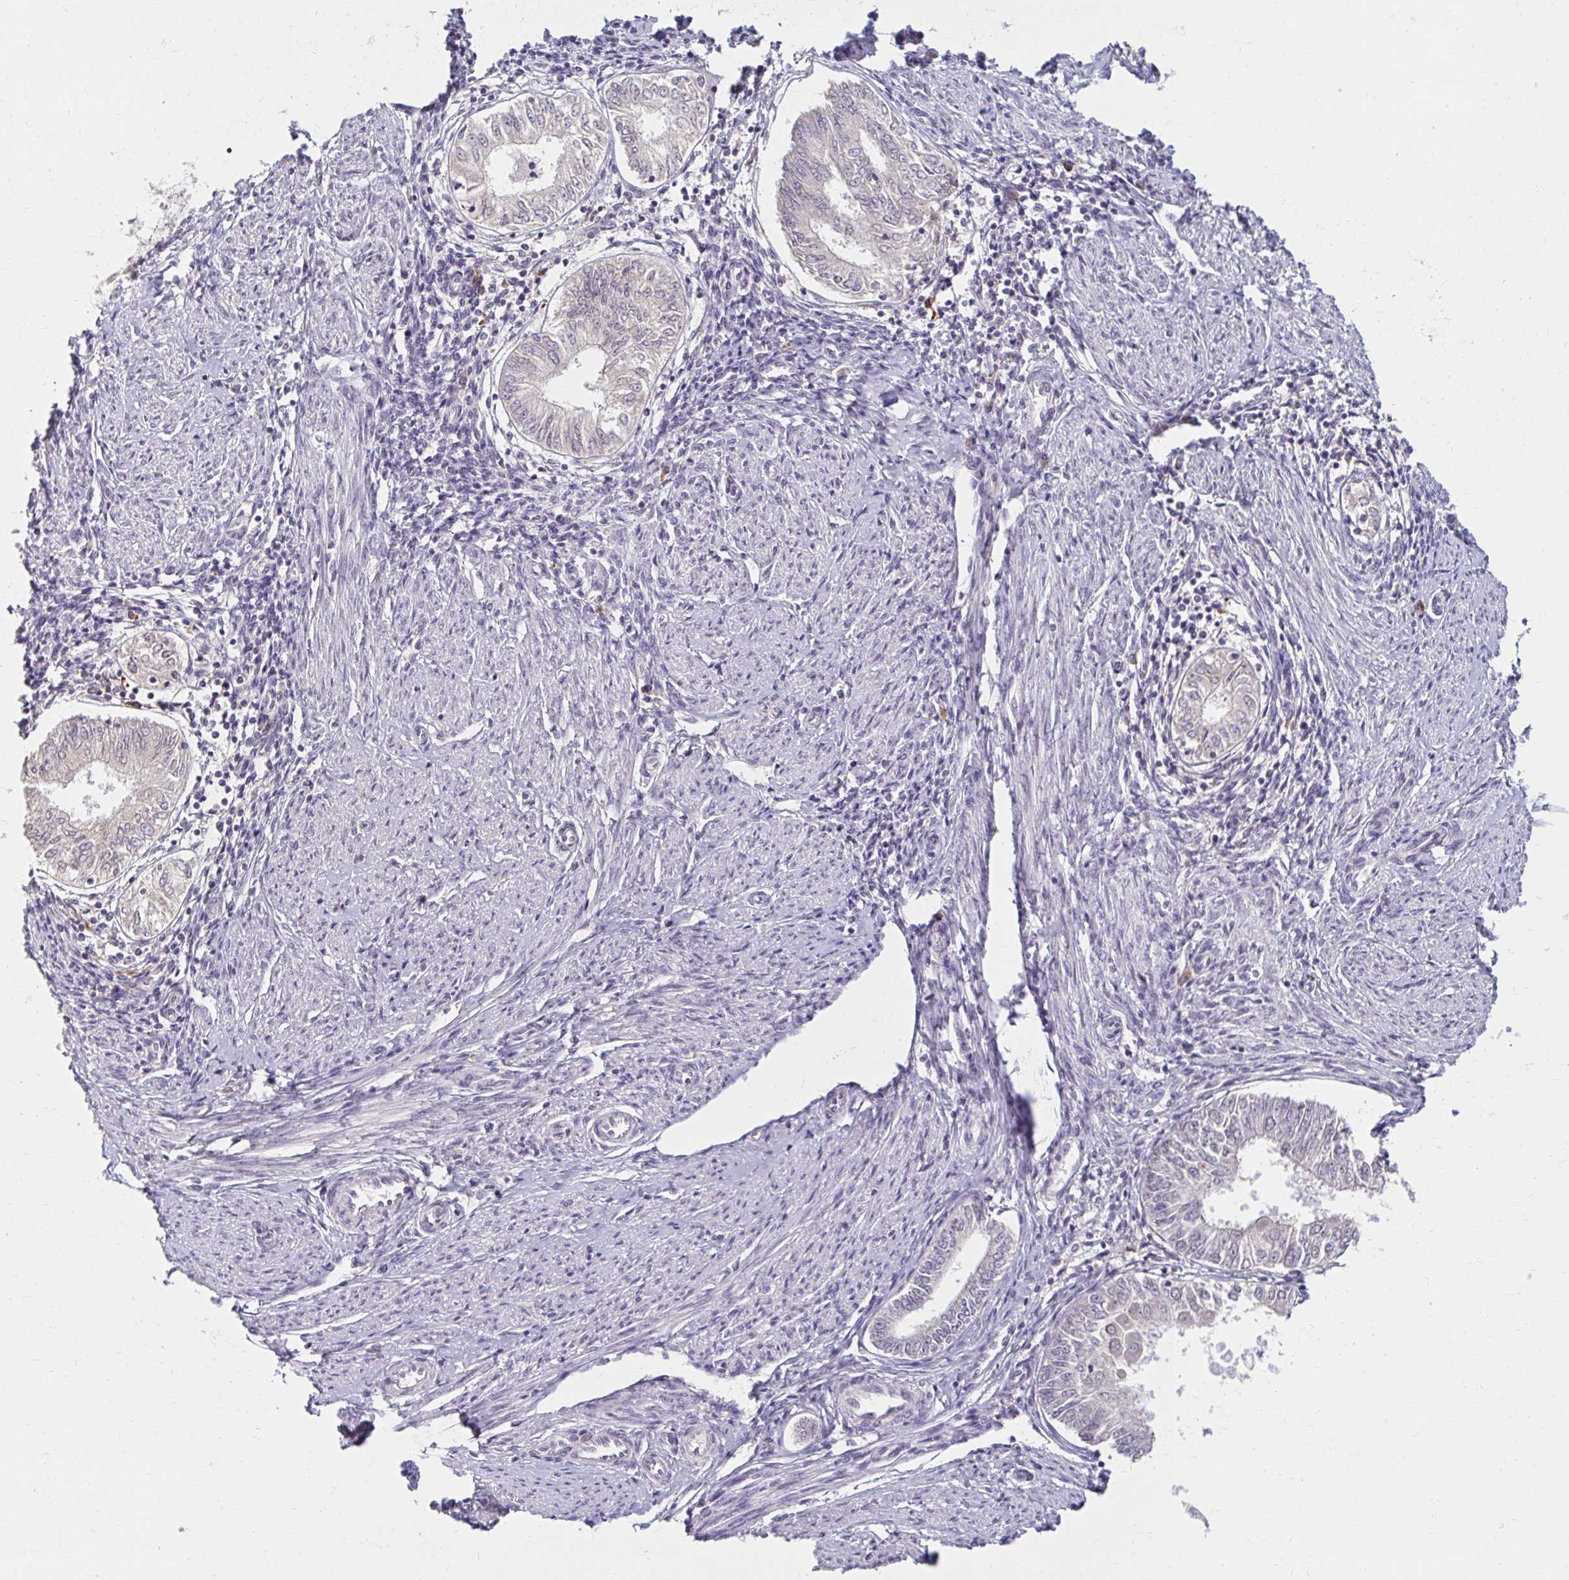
{"staining": {"intensity": "negative", "quantity": "none", "location": "none"}, "tissue": "endometrial cancer", "cell_type": "Tumor cells", "image_type": "cancer", "snomed": [{"axis": "morphology", "description": "Adenocarcinoma, NOS"}, {"axis": "topography", "description": "Endometrium"}], "caption": "The micrograph demonstrates no significant expression in tumor cells of adenocarcinoma (endometrial).", "gene": "DDN", "patient": {"sex": "female", "age": 68}}